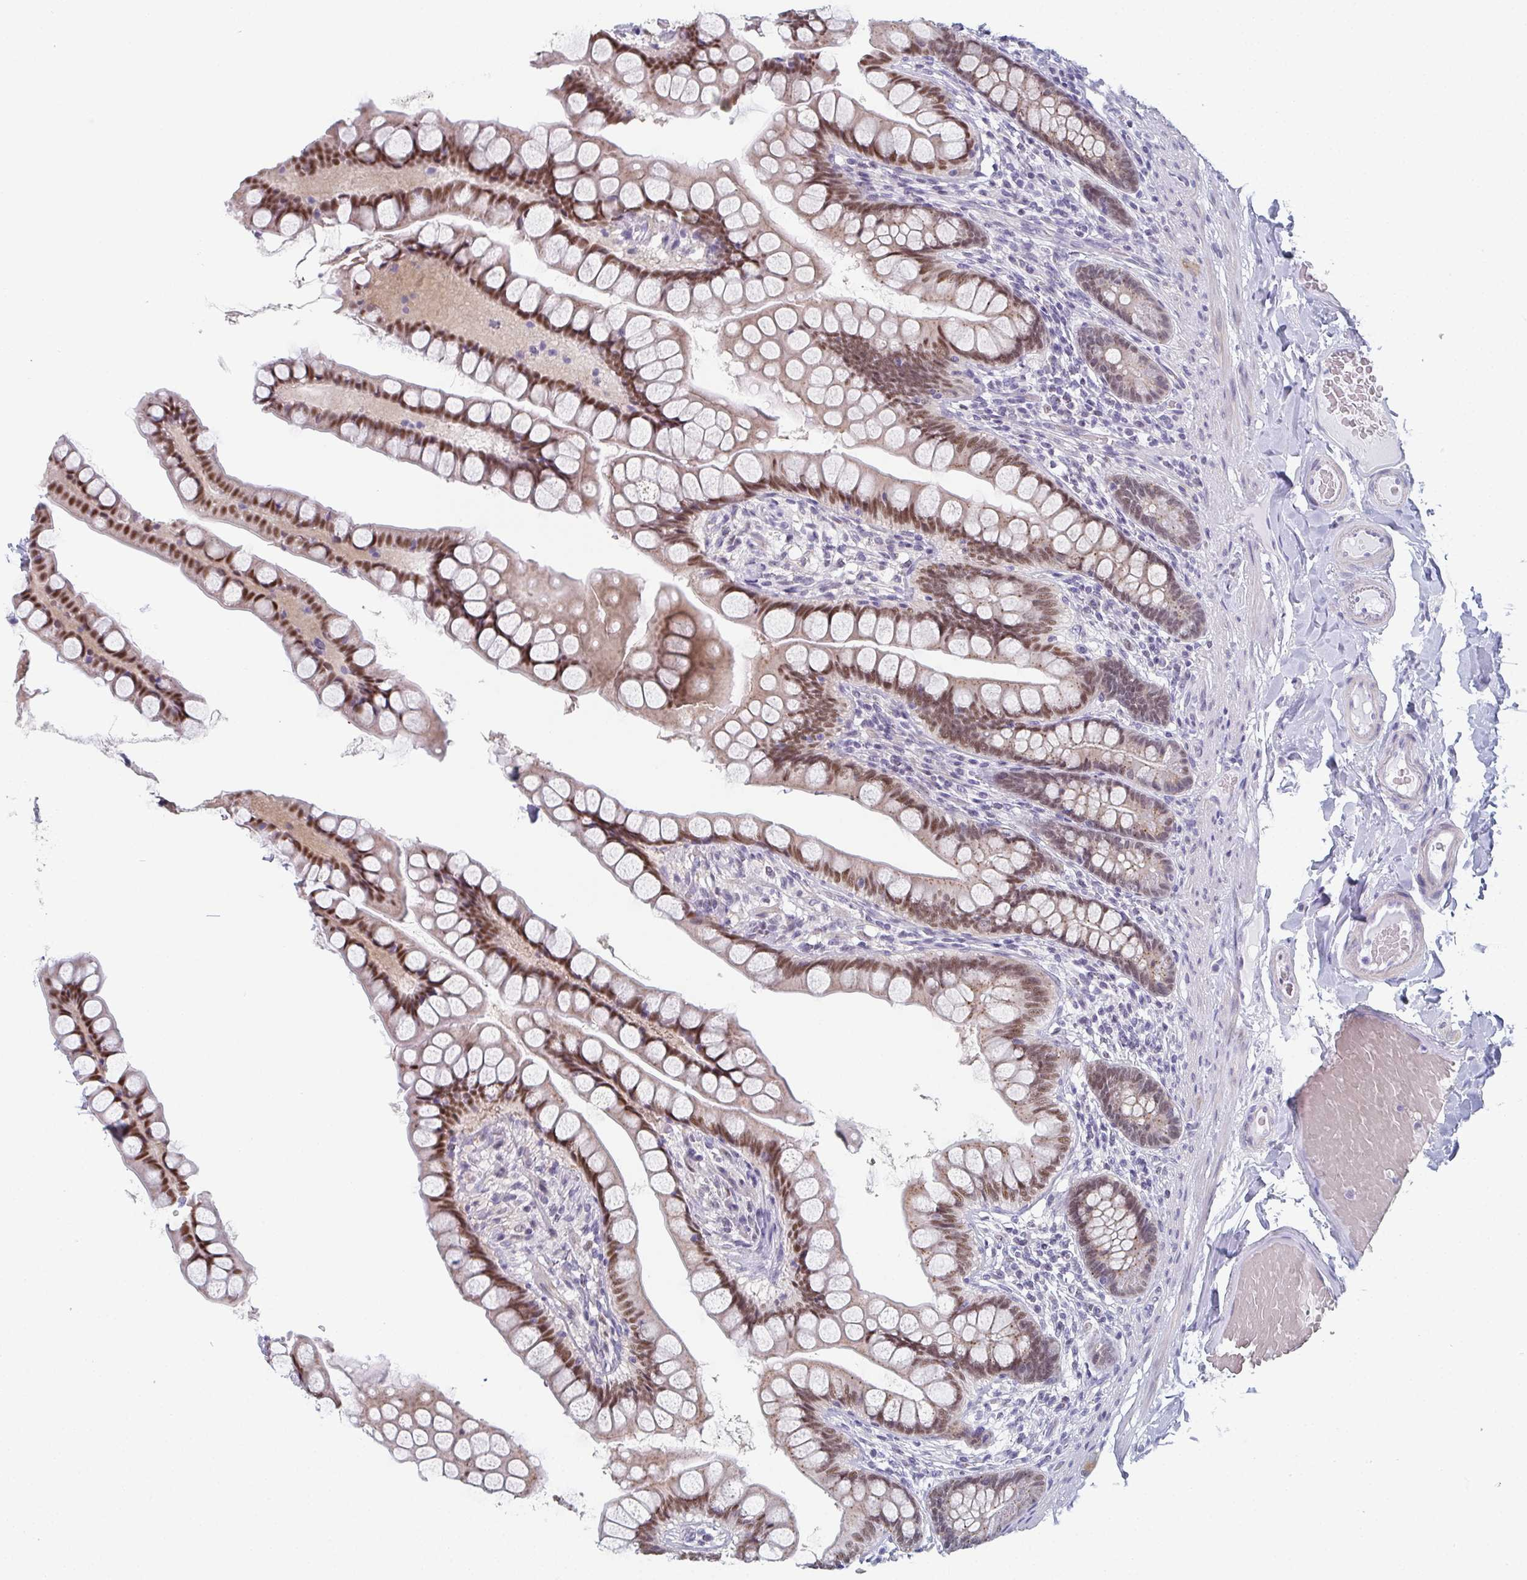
{"staining": {"intensity": "moderate", "quantity": ">75%", "location": "nuclear"}, "tissue": "small intestine", "cell_type": "Glandular cells", "image_type": "normal", "snomed": [{"axis": "morphology", "description": "Normal tissue, NOS"}, {"axis": "topography", "description": "Small intestine"}], "caption": "DAB (3,3'-diaminobenzidine) immunohistochemical staining of benign small intestine exhibits moderate nuclear protein staining in approximately >75% of glandular cells. (brown staining indicates protein expression, while blue staining denotes nuclei).", "gene": "PYCR3", "patient": {"sex": "male", "age": 70}}